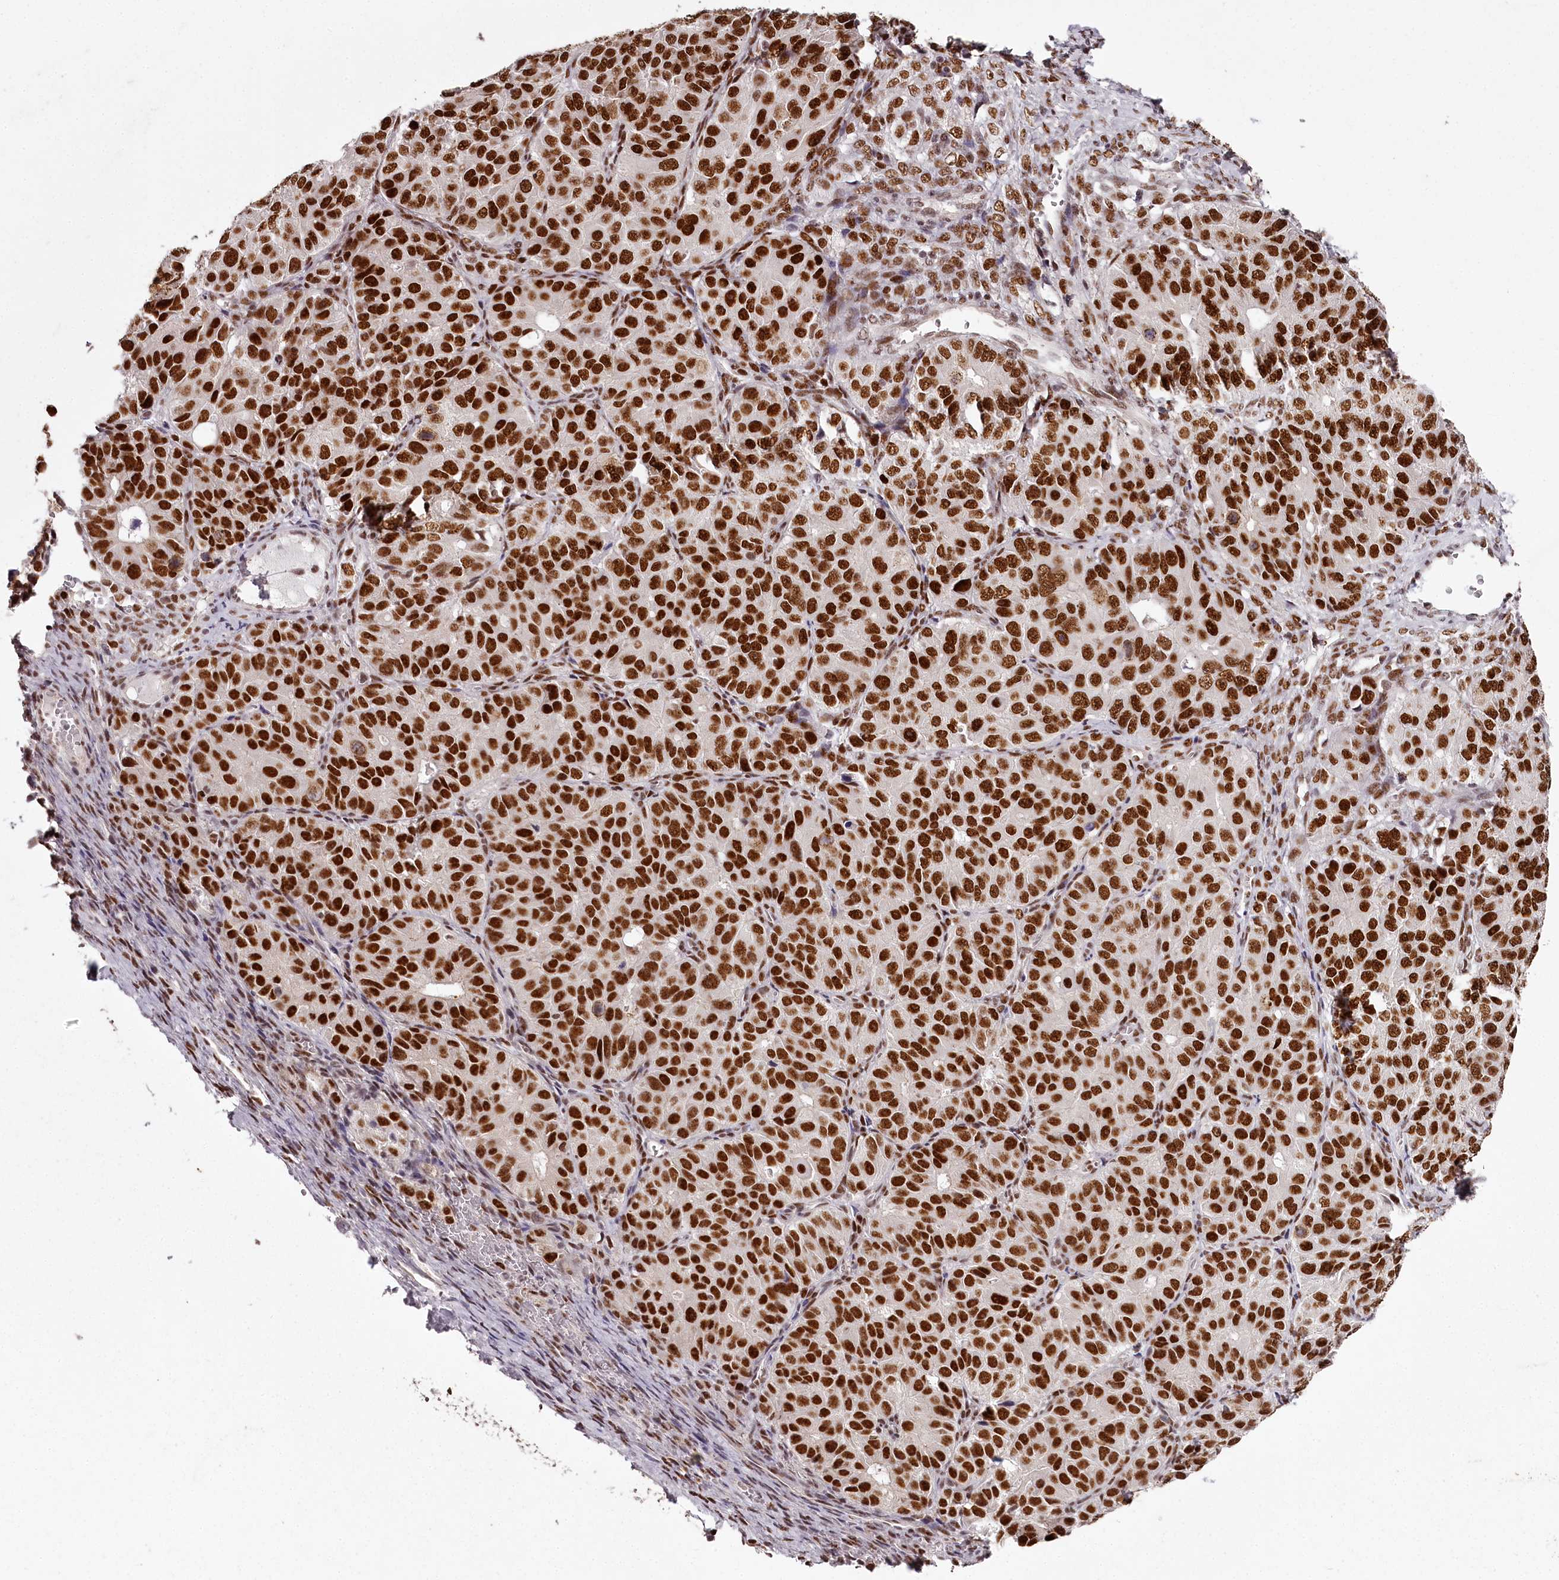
{"staining": {"intensity": "strong", "quantity": ">75%", "location": "nuclear"}, "tissue": "ovarian cancer", "cell_type": "Tumor cells", "image_type": "cancer", "snomed": [{"axis": "morphology", "description": "Carcinoma, endometroid"}, {"axis": "topography", "description": "Ovary"}], "caption": "Ovarian cancer tissue exhibits strong nuclear positivity in approximately >75% of tumor cells", "gene": "PSPC1", "patient": {"sex": "female", "age": 51}}